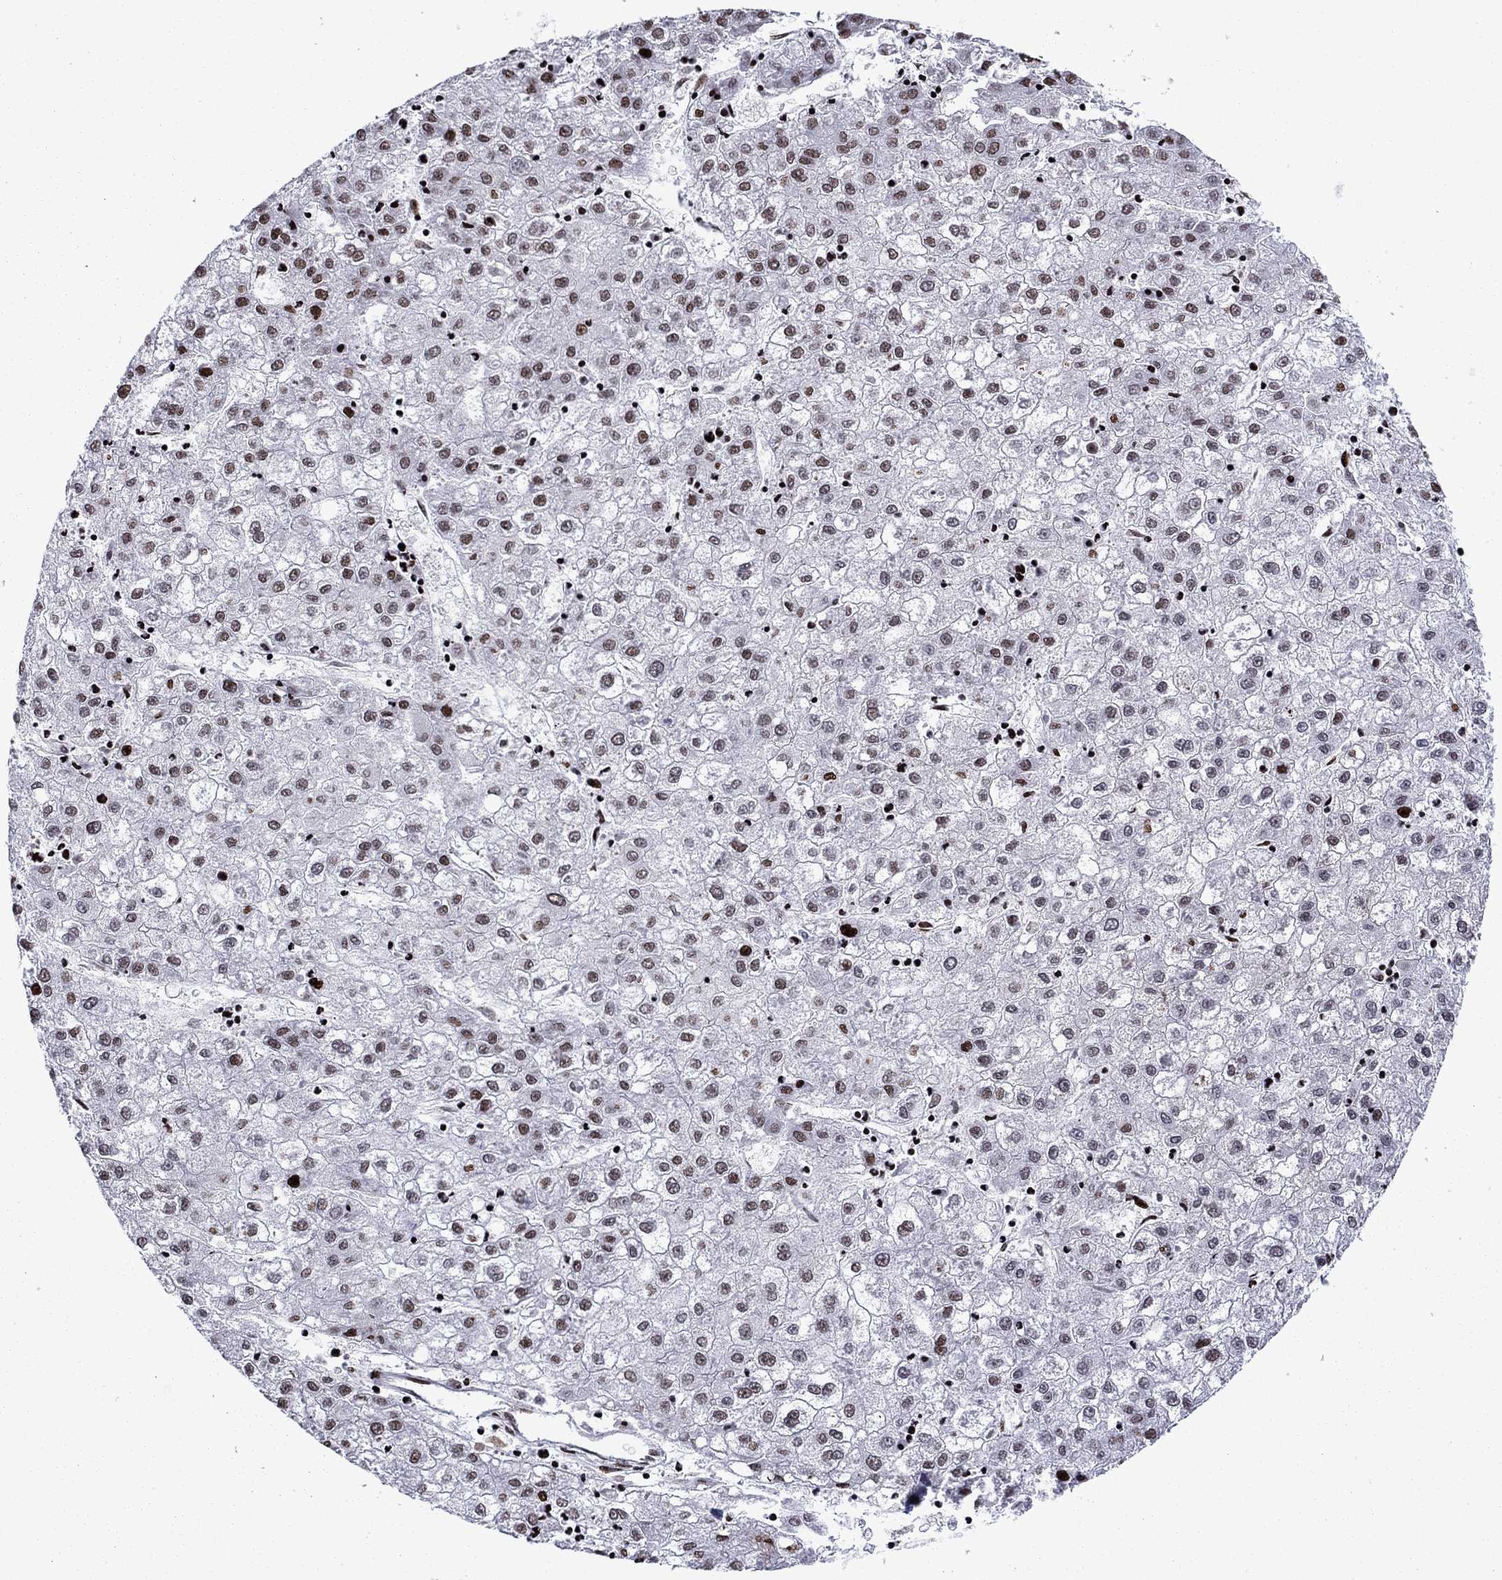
{"staining": {"intensity": "strong", "quantity": "25%-75%", "location": "nuclear"}, "tissue": "liver cancer", "cell_type": "Tumor cells", "image_type": "cancer", "snomed": [{"axis": "morphology", "description": "Carcinoma, Hepatocellular, NOS"}, {"axis": "topography", "description": "Liver"}], "caption": "Protein expression analysis of liver cancer displays strong nuclear expression in about 25%-75% of tumor cells.", "gene": "LIMK1", "patient": {"sex": "male", "age": 72}}